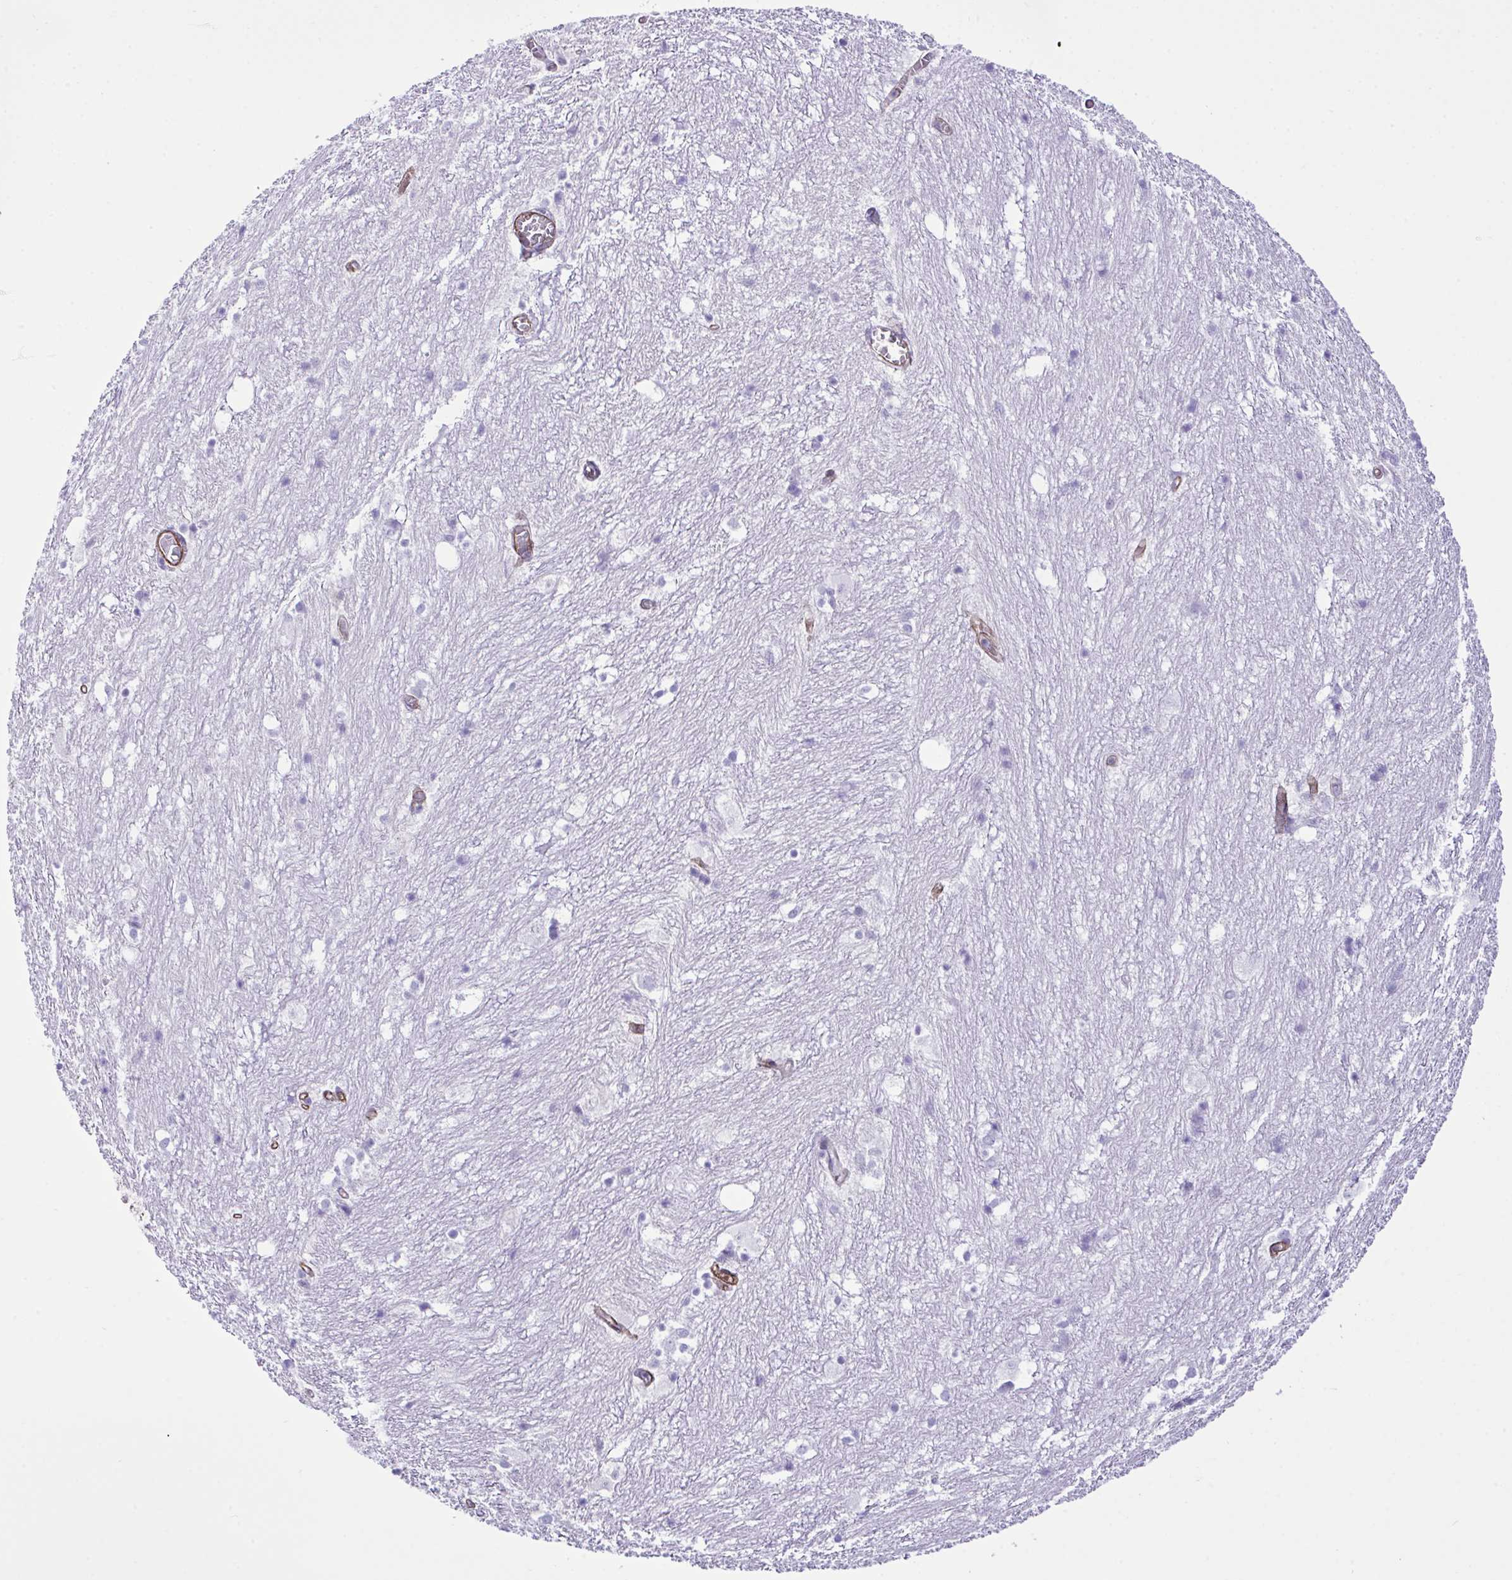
{"staining": {"intensity": "negative", "quantity": "none", "location": "none"}, "tissue": "hippocampus", "cell_type": "Glial cells", "image_type": "normal", "snomed": [{"axis": "morphology", "description": "Normal tissue, NOS"}, {"axis": "topography", "description": "Hippocampus"}], "caption": "A micrograph of human hippocampus is negative for staining in glial cells. (Brightfield microscopy of DAB (3,3'-diaminobenzidine) IHC at high magnification).", "gene": "SYNPO2L", "patient": {"sex": "female", "age": 52}}